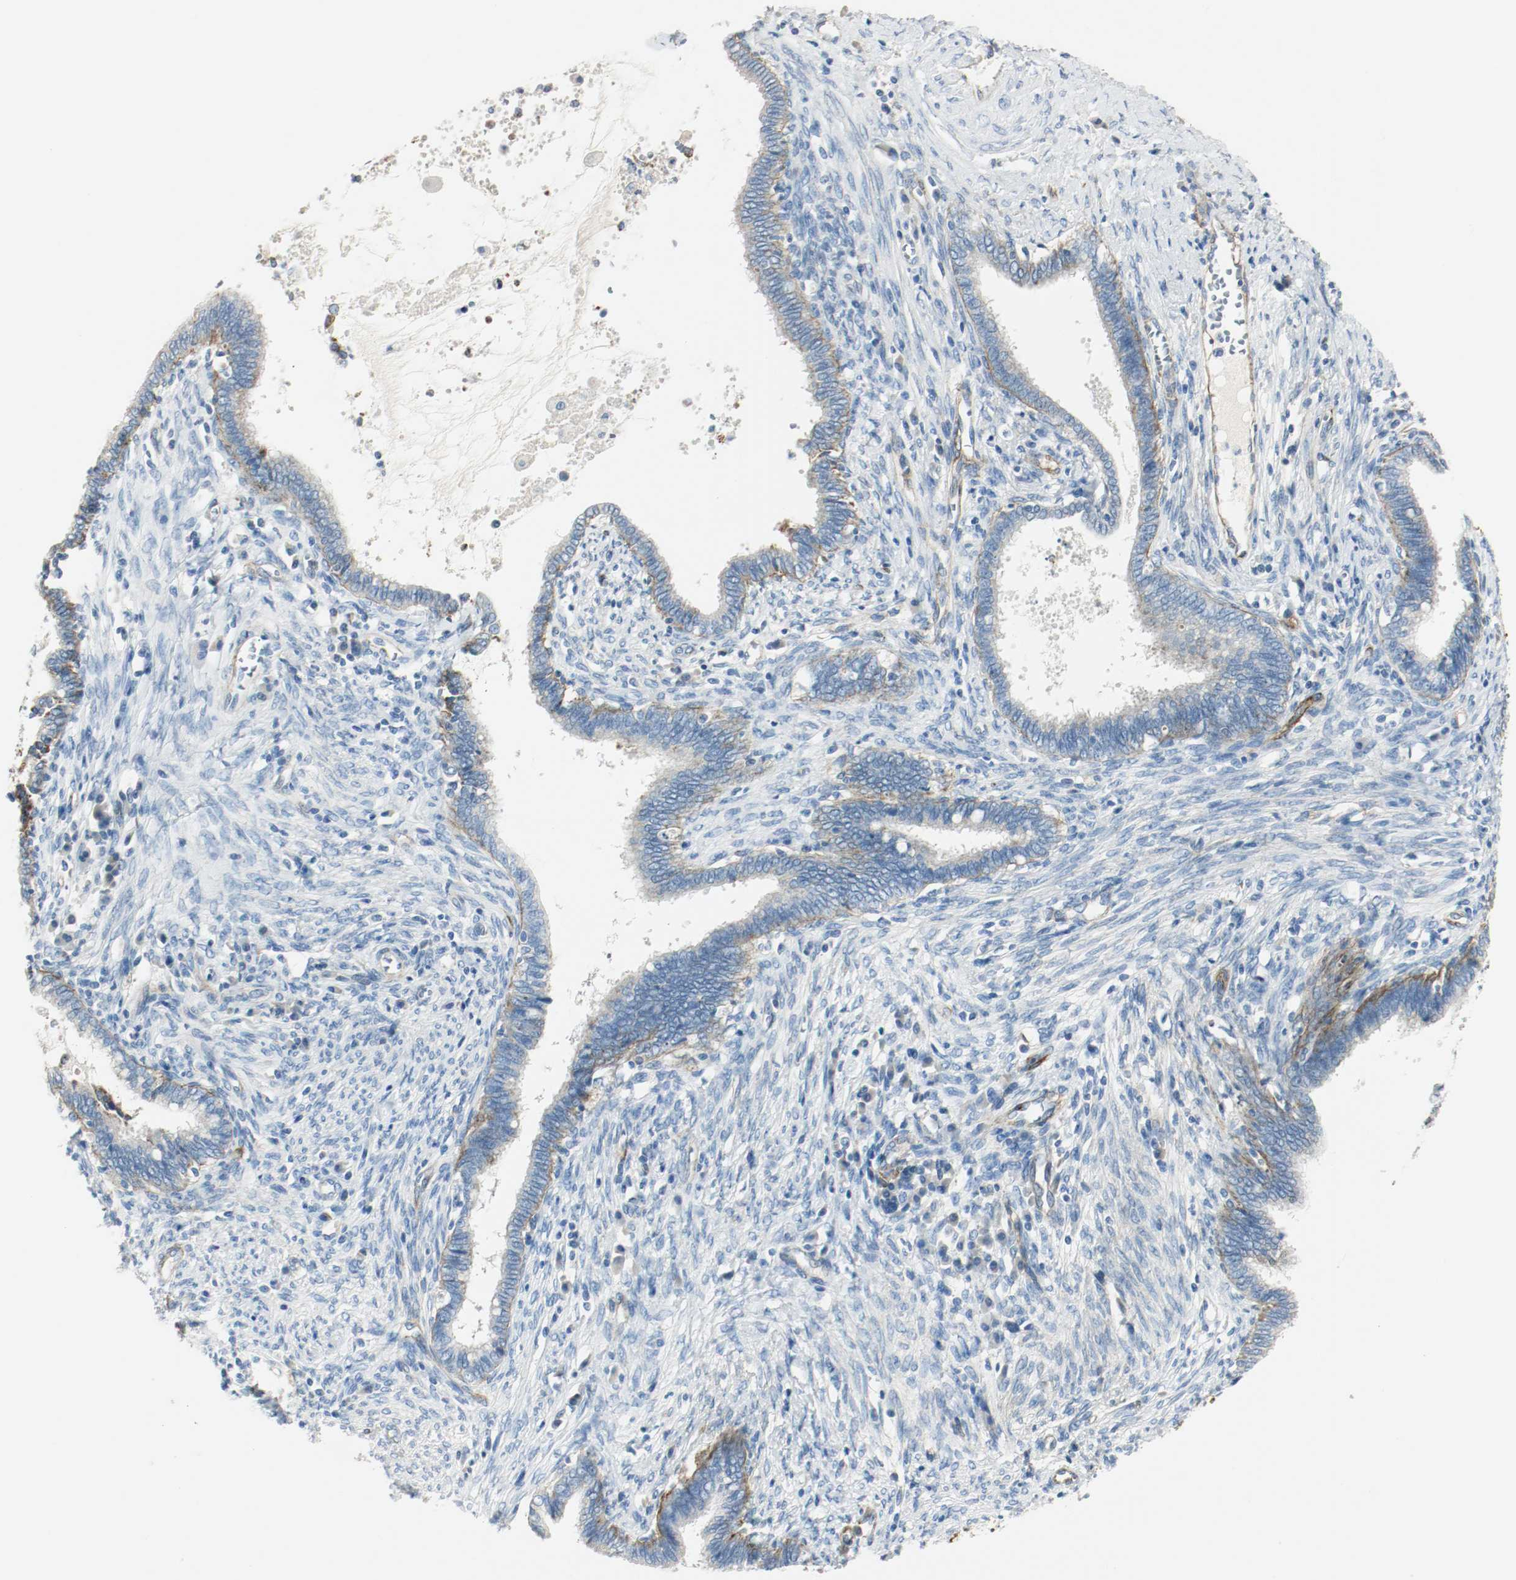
{"staining": {"intensity": "weak", "quantity": "25%-75%", "location": "cytoplasmic/membranous"}, "tissue": "cervical cancer", "cell_type": "Tumor cells", "image_type": "cancer", "snomed": [{"axis": "morphology", "description": "Adenocarcinoma, NOS"}, {"axis": "topography", "description": "Cervix"}], "caption": "DAB (3,3'-diaminobenzidine) immunohistochemical staining of cervical adenocarcinoma demonstrates weak cytoplasmic/membranous protein positivity in about 25%-75% of tumor cells.", "gene": "LAMB1", "patient": {"sex": "female", "age": 44}}